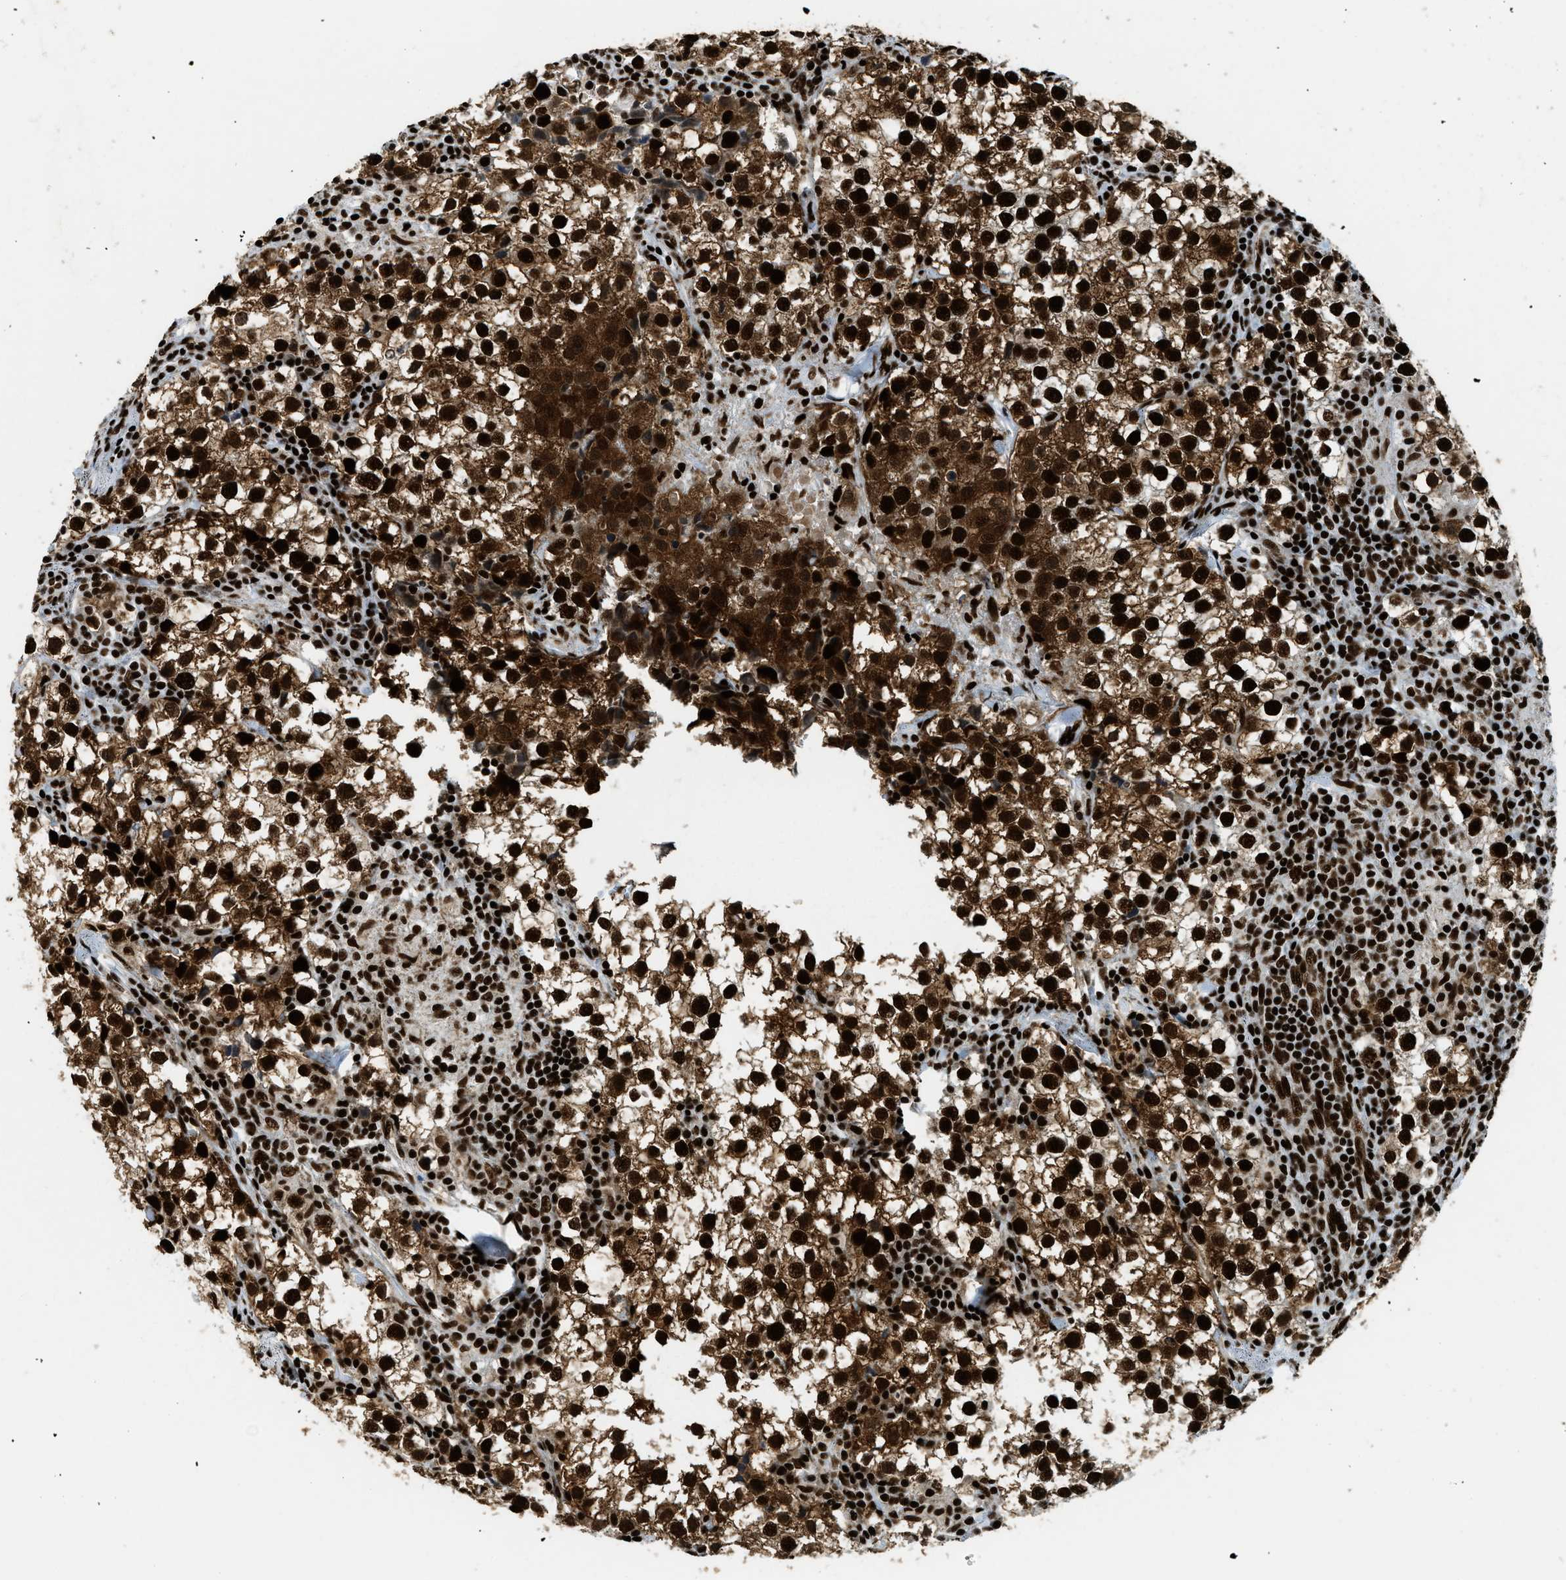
{"staining": {"intensity": "strong", "quantity": ">75%", "location": "cytoplasmic/membranous,nuclear"}, "tissue": "testis cancer", "cell_type": "Tumor cells", "image_type": "cancer", "snomed": [{"axis": "morphology", "description": "Seminoma, NOS"}, {"axis": "morphology", "description": "Carcinoma, Embryonal, NOS"}, {"axis": "topography", "description": "Testis"}], "caption": "Protein analysis of seminoma (testis) tissue shows strong cytoplasmic/membranous and nuclear staining in about >75% of tumor cells. Nuclei are stained in blue.", "gene": "GABPB1", "patient": {"sex": "male", "age": 36}}